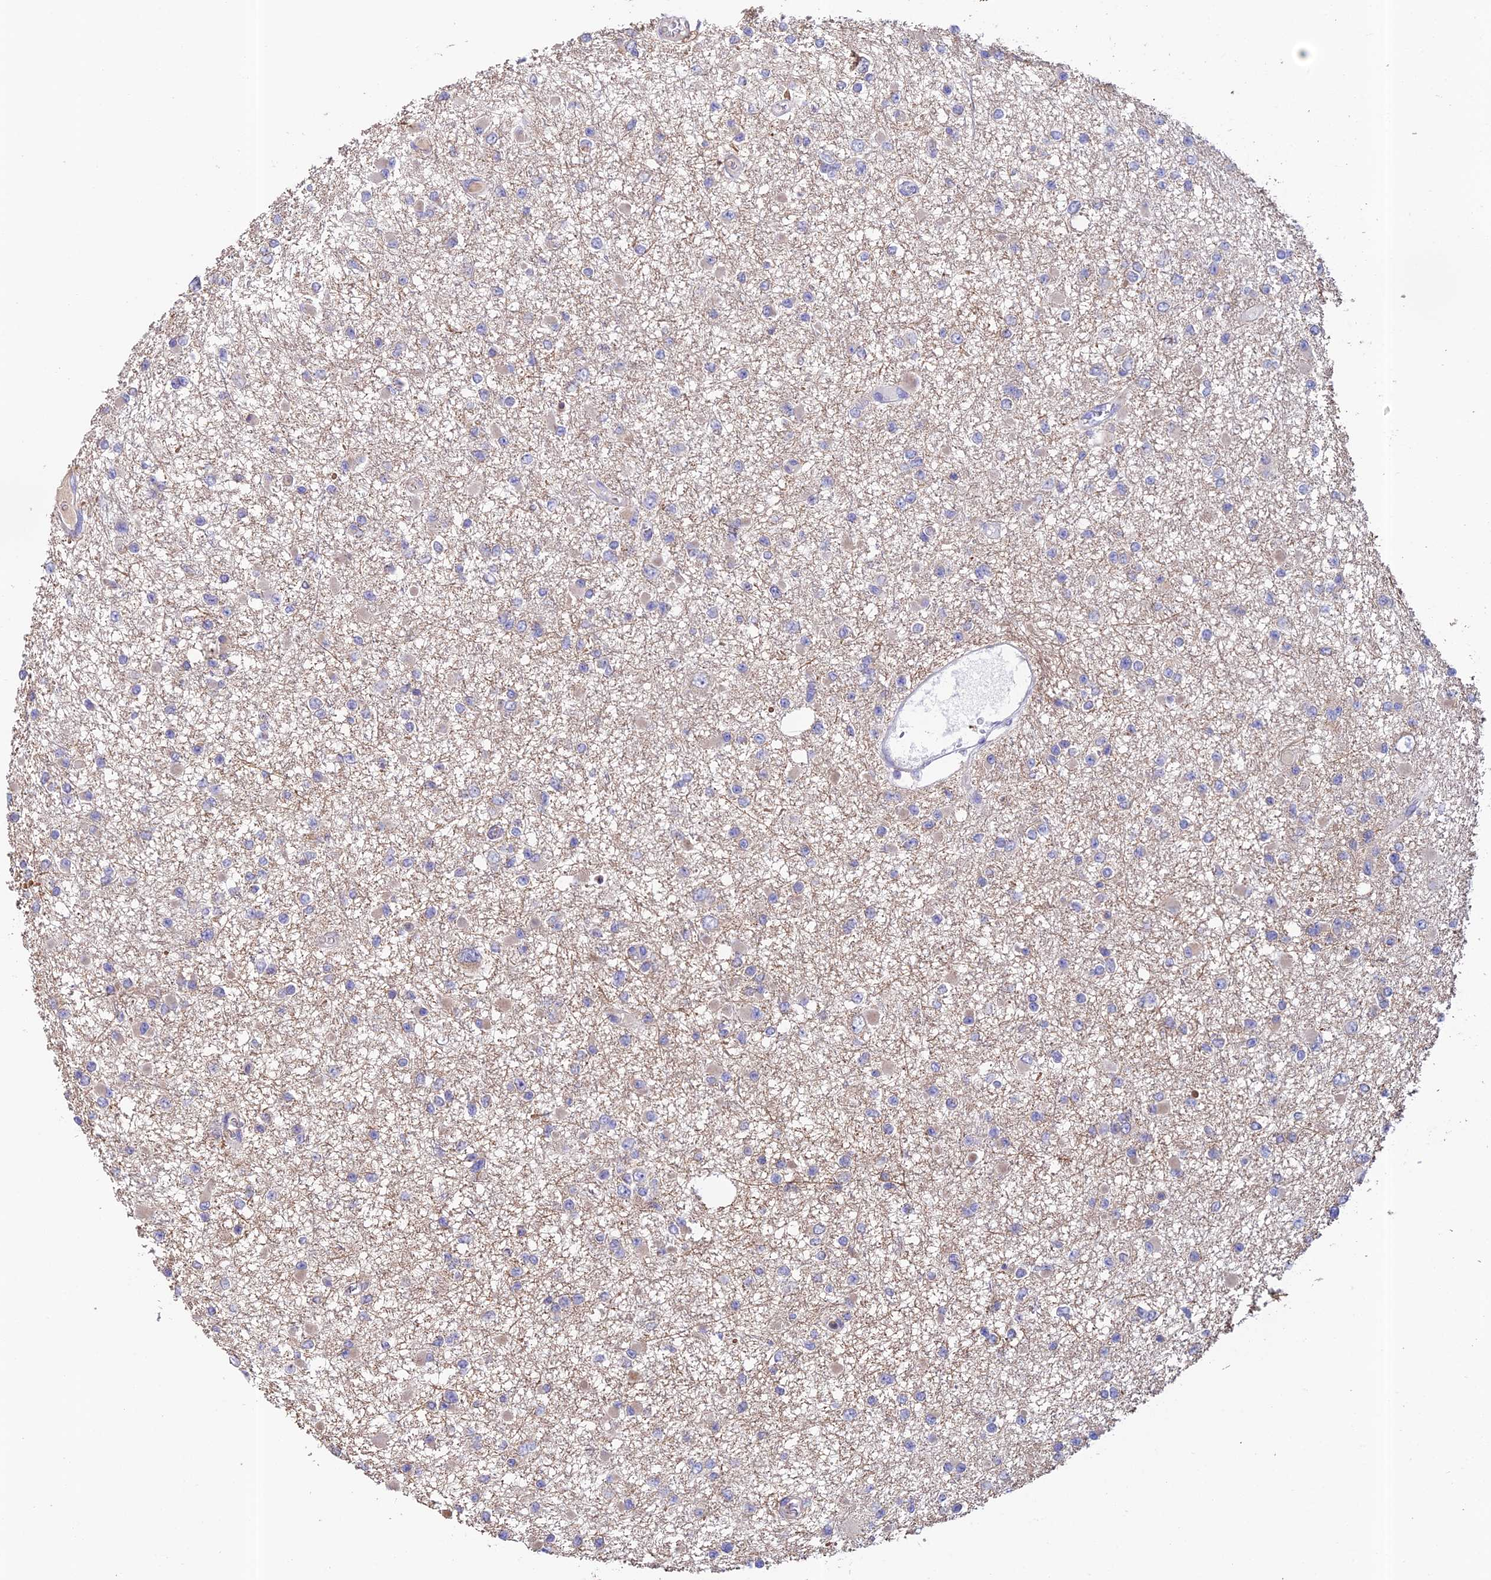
{"staining": {"intensity": "negative", "quantity": "none", "location": "none"}, "tissue": "glioma", "cell_type": "Tumor cells", "image_type": "cancer", "snomed": [{"axis": "morphology", "description": "Glioma, malignant, Low grade"}, {"axis": "topography", "description": "Brain"}], "caption": "DAB immunohistochemical staining of human malignant glioma (low-grade) shows no significant expression in tumor cells.", "gene": "EMC3", "patient": {"sex": "female", "age": 22}}